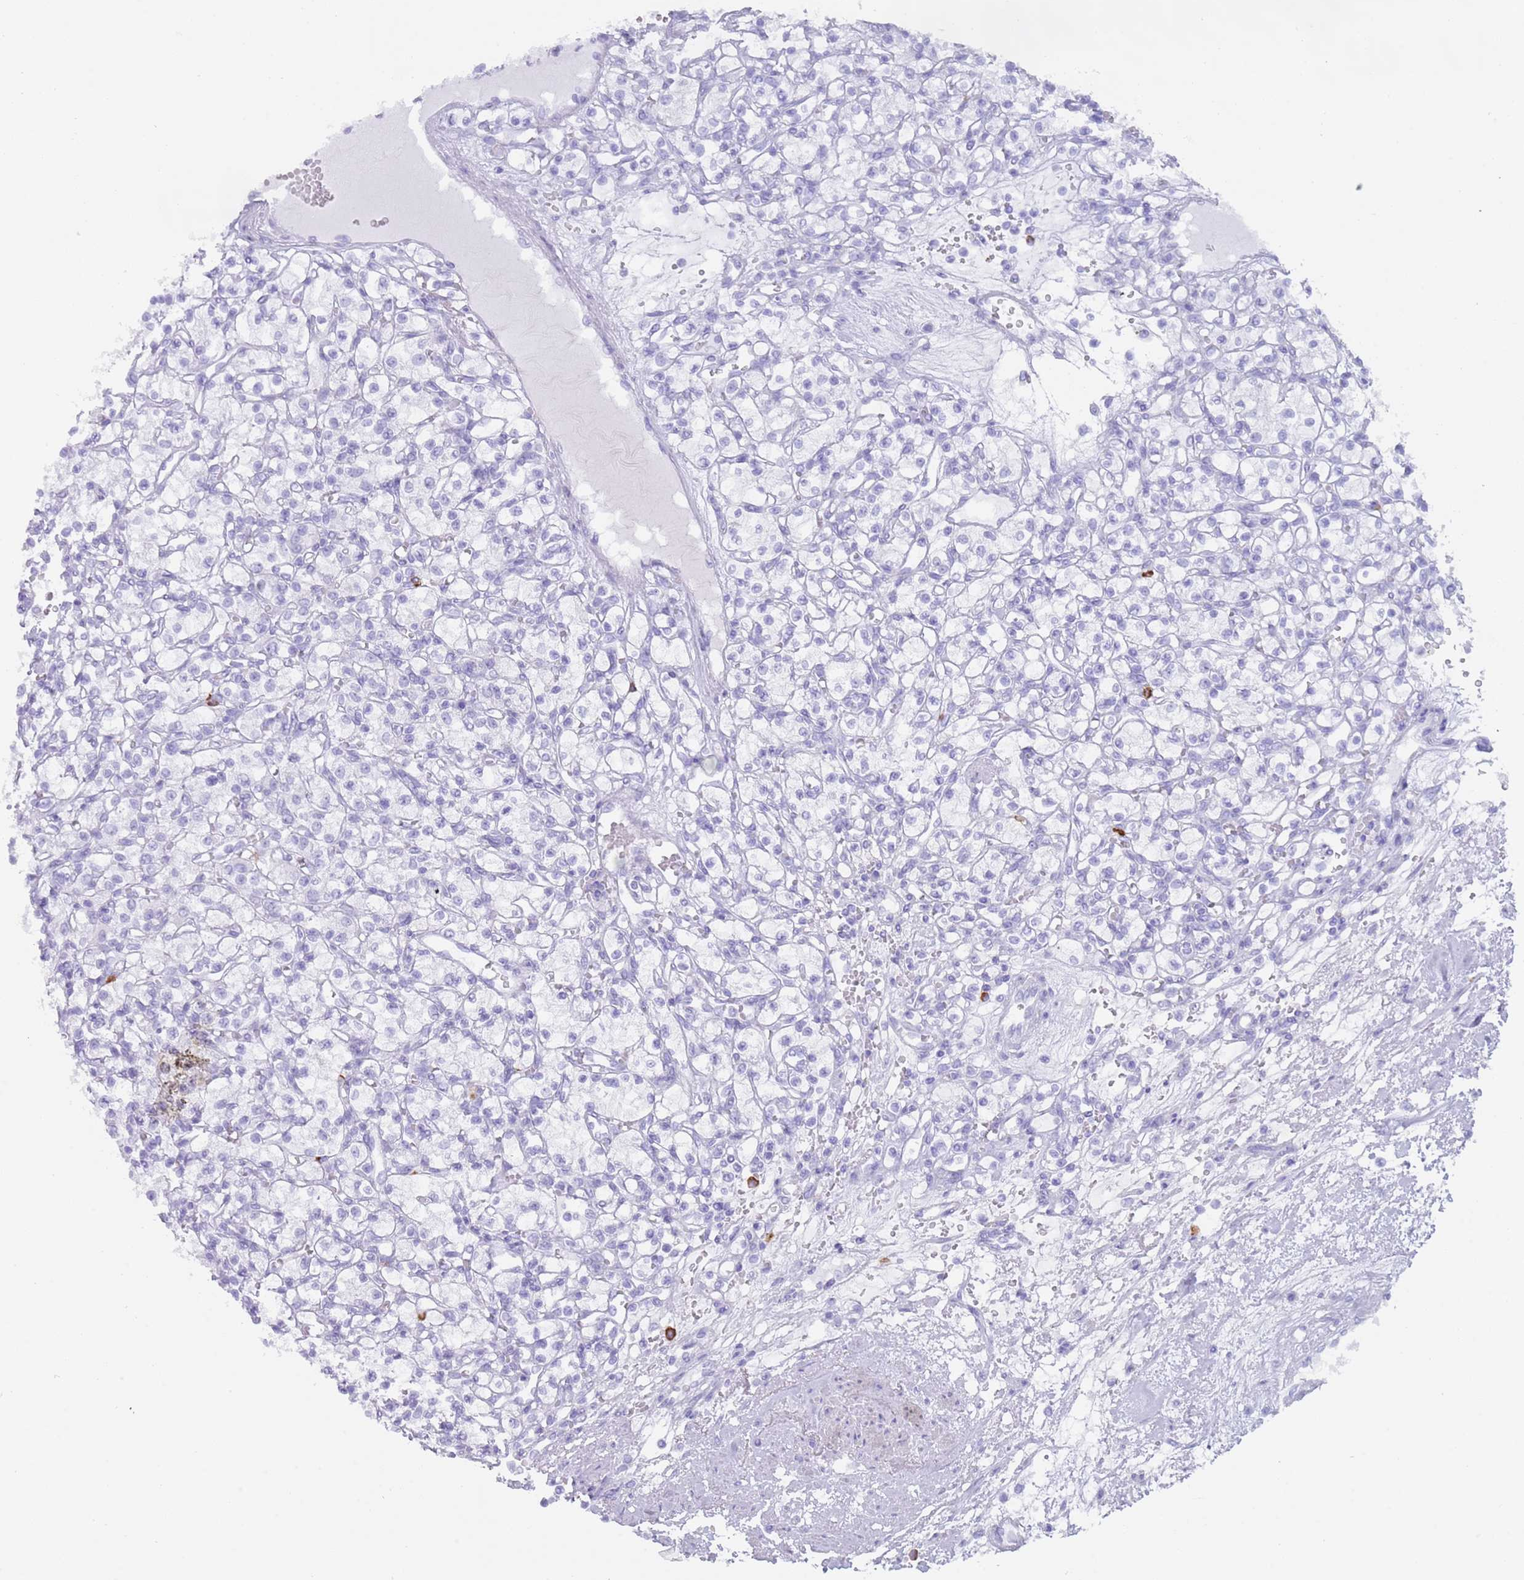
{"staining": {"intensity": "negative", "quantity": "none", "location": "none"}, "tissue": "renal cancer", "cell_type": "Tumor cells", "image_type": "cancer", "snomed": [{"axis": "morphology", "description": "Adenocarcinoma, NOS"}, {"axis": "topography", "description": "Kidney"}], "caption": "Renal adenocarcinoma was stained to show a protein in brown. There is no significant expression in tumor cells. (Brightfield microscopy of DAB IHC at high magnification).", "gene": "MYADML2", "patient": {"sex": "female", "age": 59}}